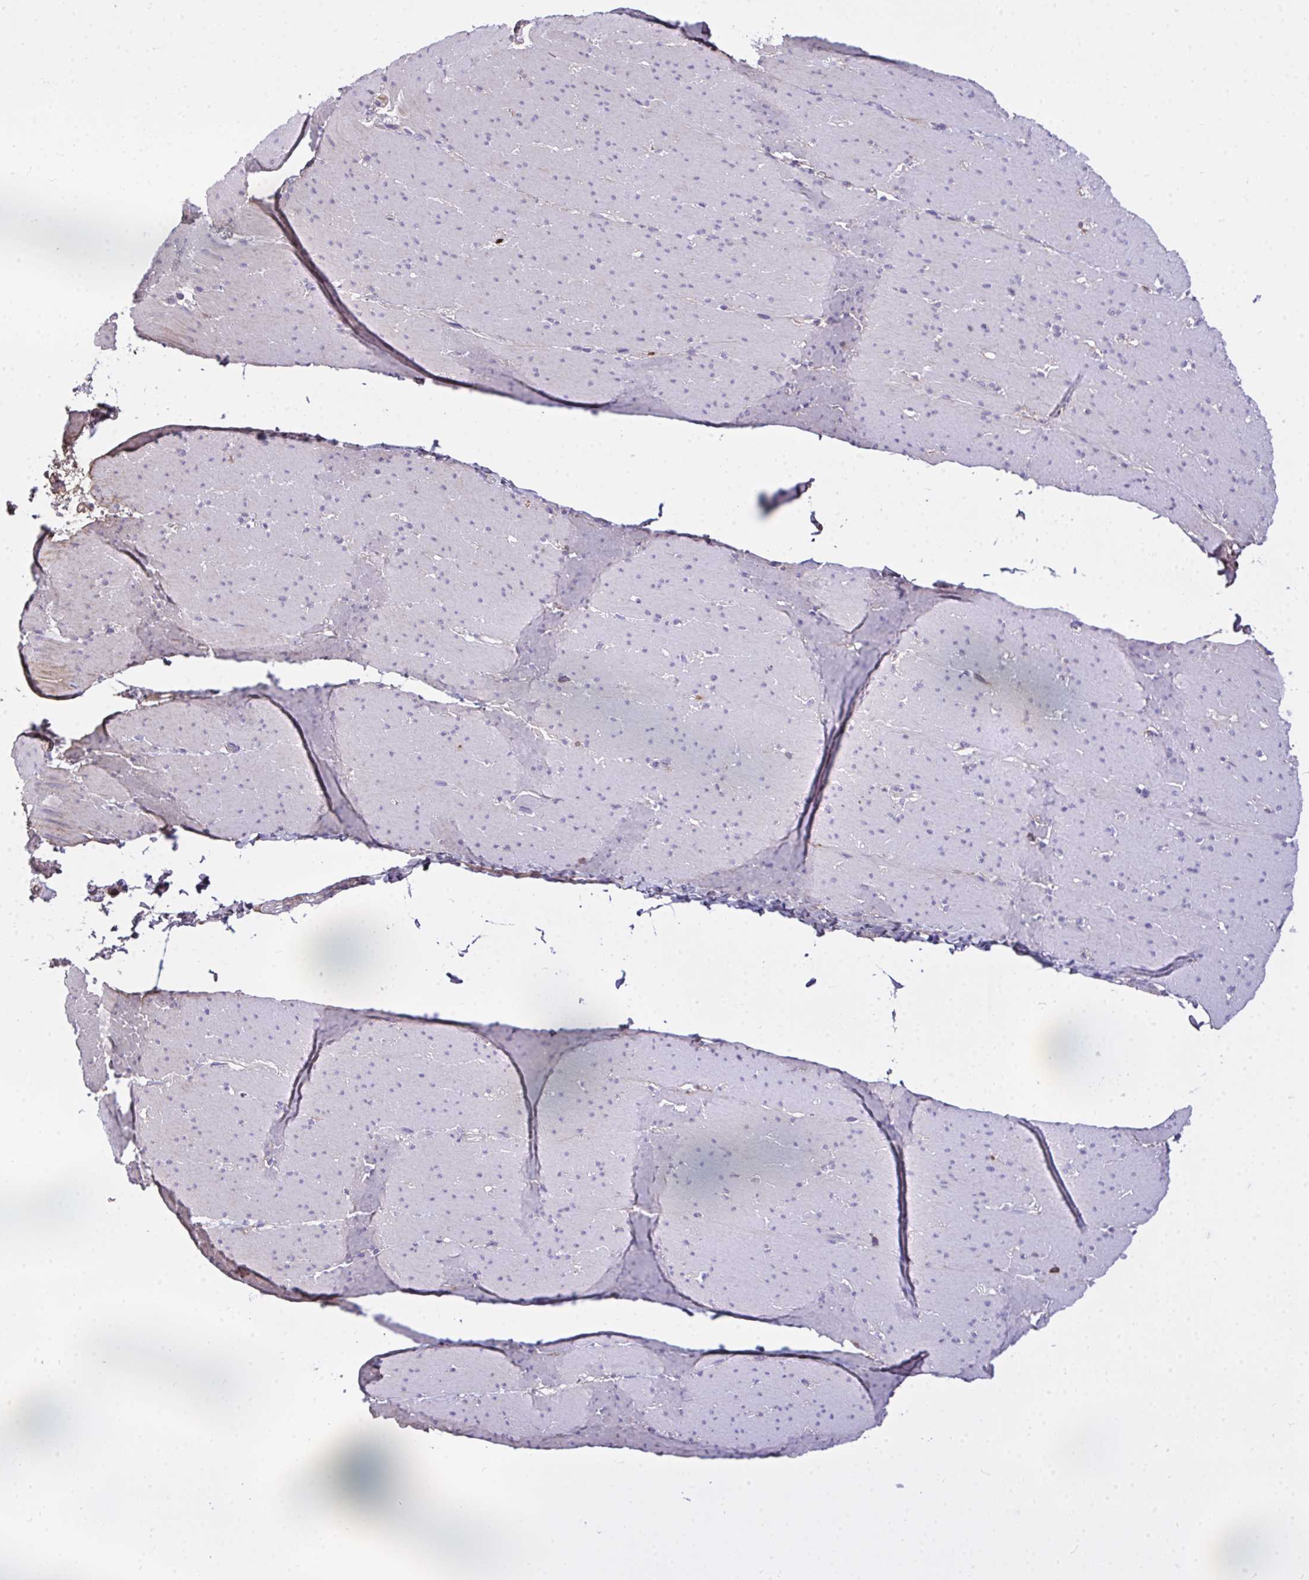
{"staining": {"intensity": "negative", "quantity": "none", "location": "none"}, "tissue": "smooth muscle", "cell_type": "Smooth muscle cells", "image_type": "normal", "snomed": [{"axis": "morphology", "description": "Normal tissue, NOS"}, {"axis": "topography", "description": "Smooth muscle"}, {"axis": "topography", "description": "Rectum"}], "caption": "A high-resolution histopathology image shows IHC staining of benign smooth muscle, which demonstrates no significant staining in smooth muscle cells.", "gene": "AP5M1", "patient": {"sex": "male", "age": 53}}